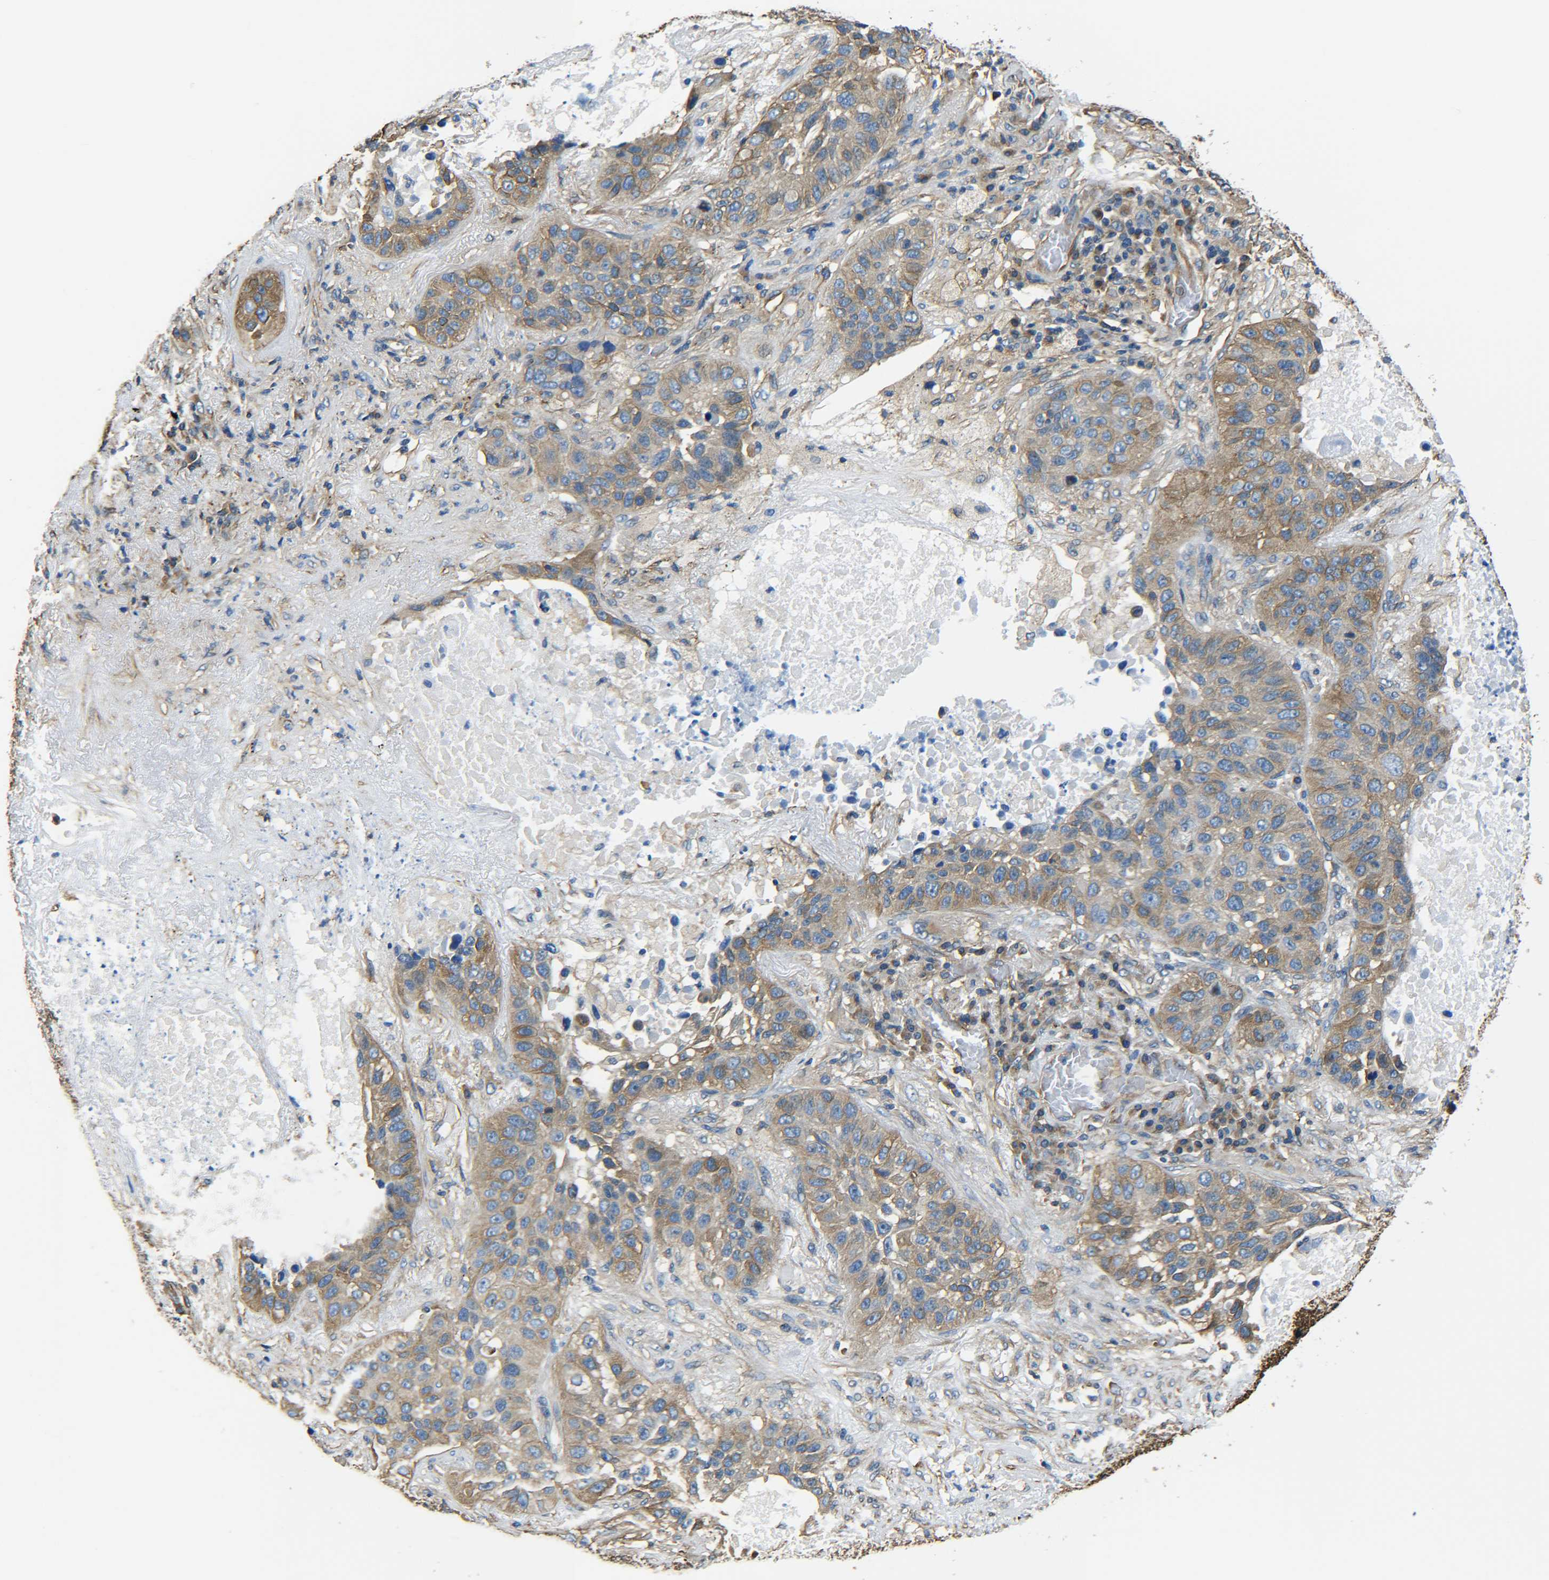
{"staining": {"intensity": "moderate", "quantity": ">75%", "location": "cytoplasmic/membranous"}, "tissue": "lung cancer", "cell_type": "Tumor cells", "image_type": "cancer", "snomed": [{"axis": "morphology", "description": "Squamous cell carcinoma, NOS"}, {"axis": "topography", "description": "Lung"}], "caption": "Immunohistochemical staining of human lung squamous cell carcinoma shows medium levels of moderate cytoplasmic/membranous protein positivity in about >75% of tumor cells. Using DAB (brown) and hematoxylin (blue) stains, captured at high magnification using brightfield microscopy.", "gene": "TUBB", "patient": {"sex": "male", "age": 57}}